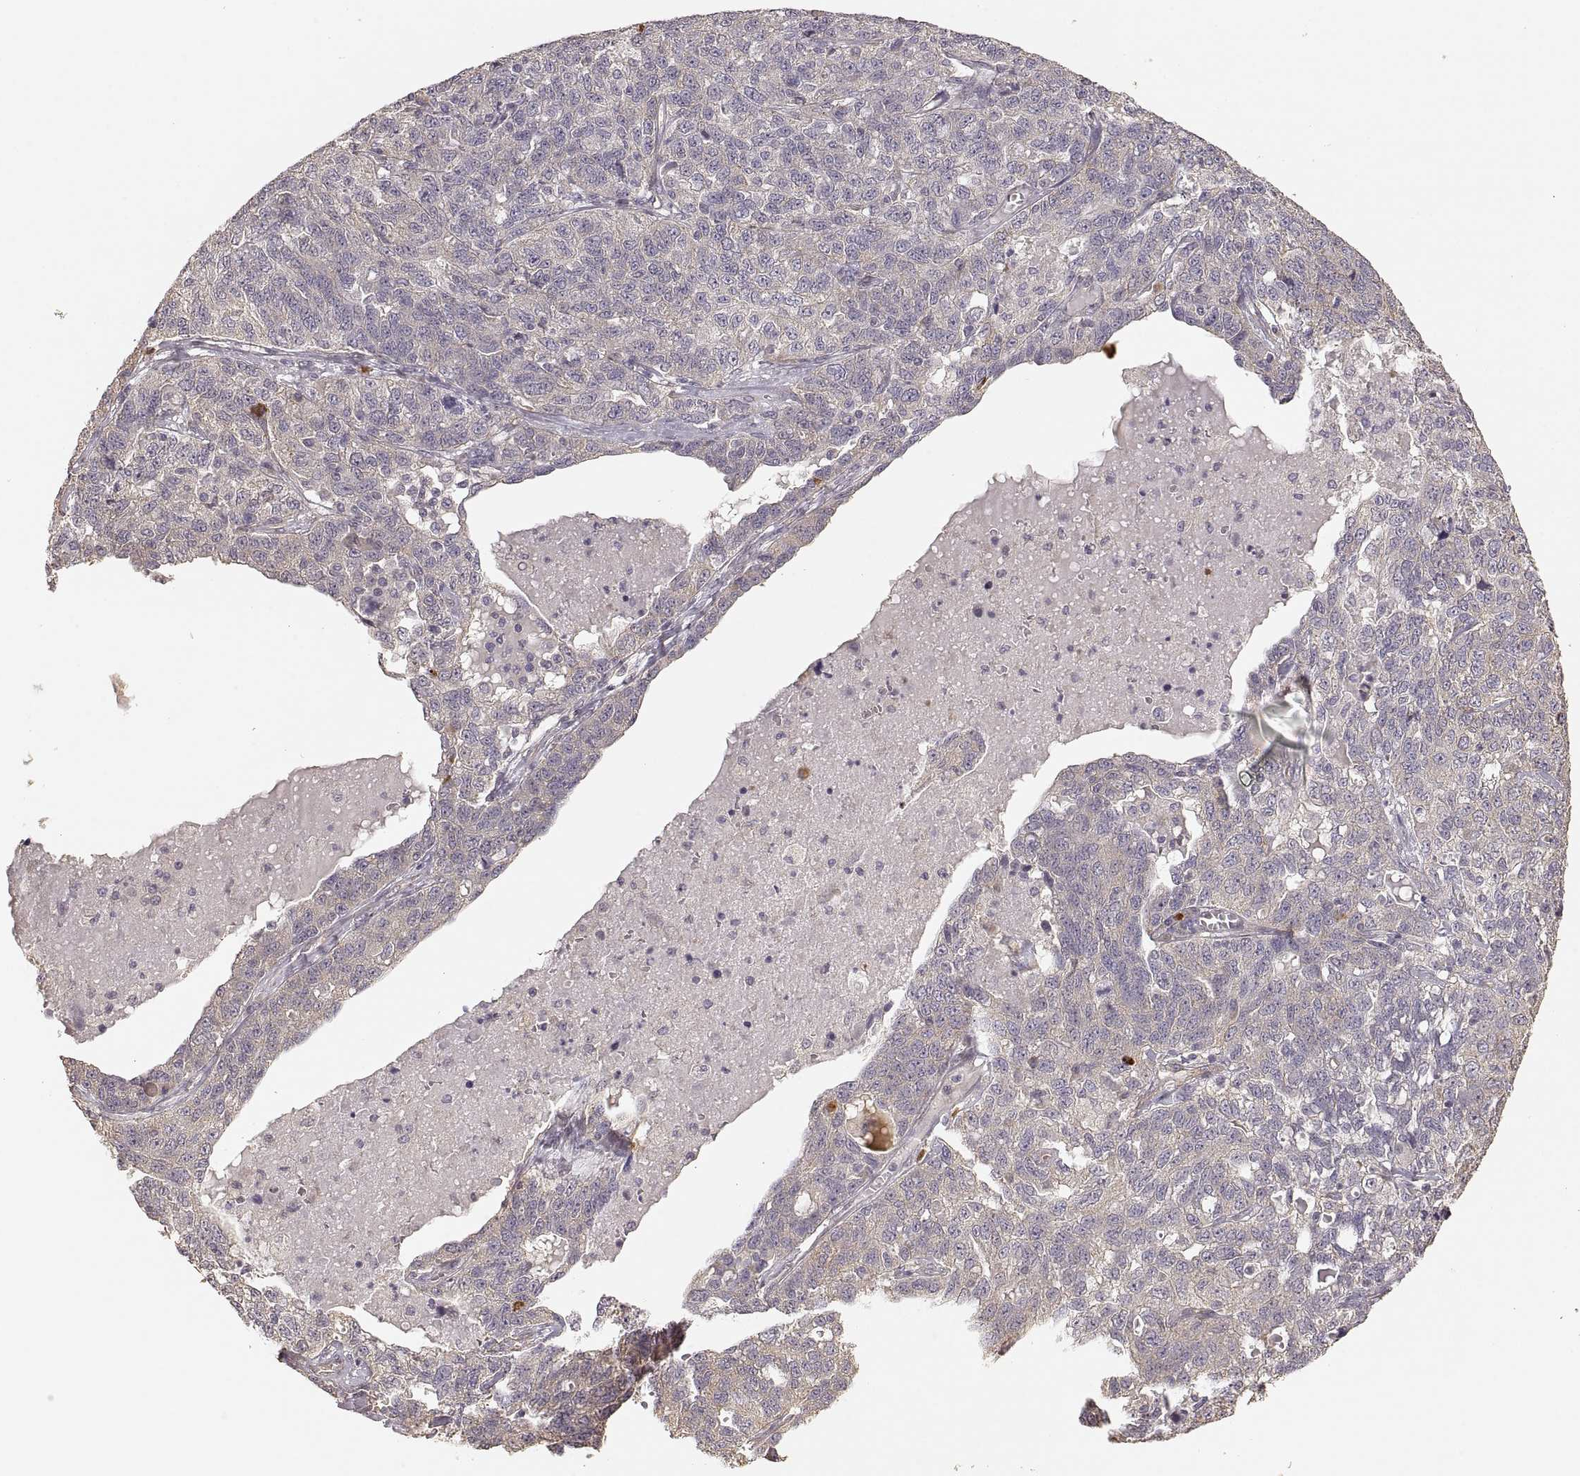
{"staining": {"intensity": "negative", "quantity": "none", "location": "none"}, "tissue": "ovarian cancer", "cell_type": "Tumor cells", "image_type": "cancer", "snomed": [{"axis": "morphology", "description": "Cystadenocarcinoma, serous, NOS"}, {"axis": "topography", "description": "Ovary"}], "caption": "This image is of ovarian cancer stained with immunohistochemistry (IHC) to label a protein in brown with the nuclei are counter-stained blue. There is no expression in tumor cells.", "gene": "LAMA4", "patient": {"sex": "female", "age": 71}}